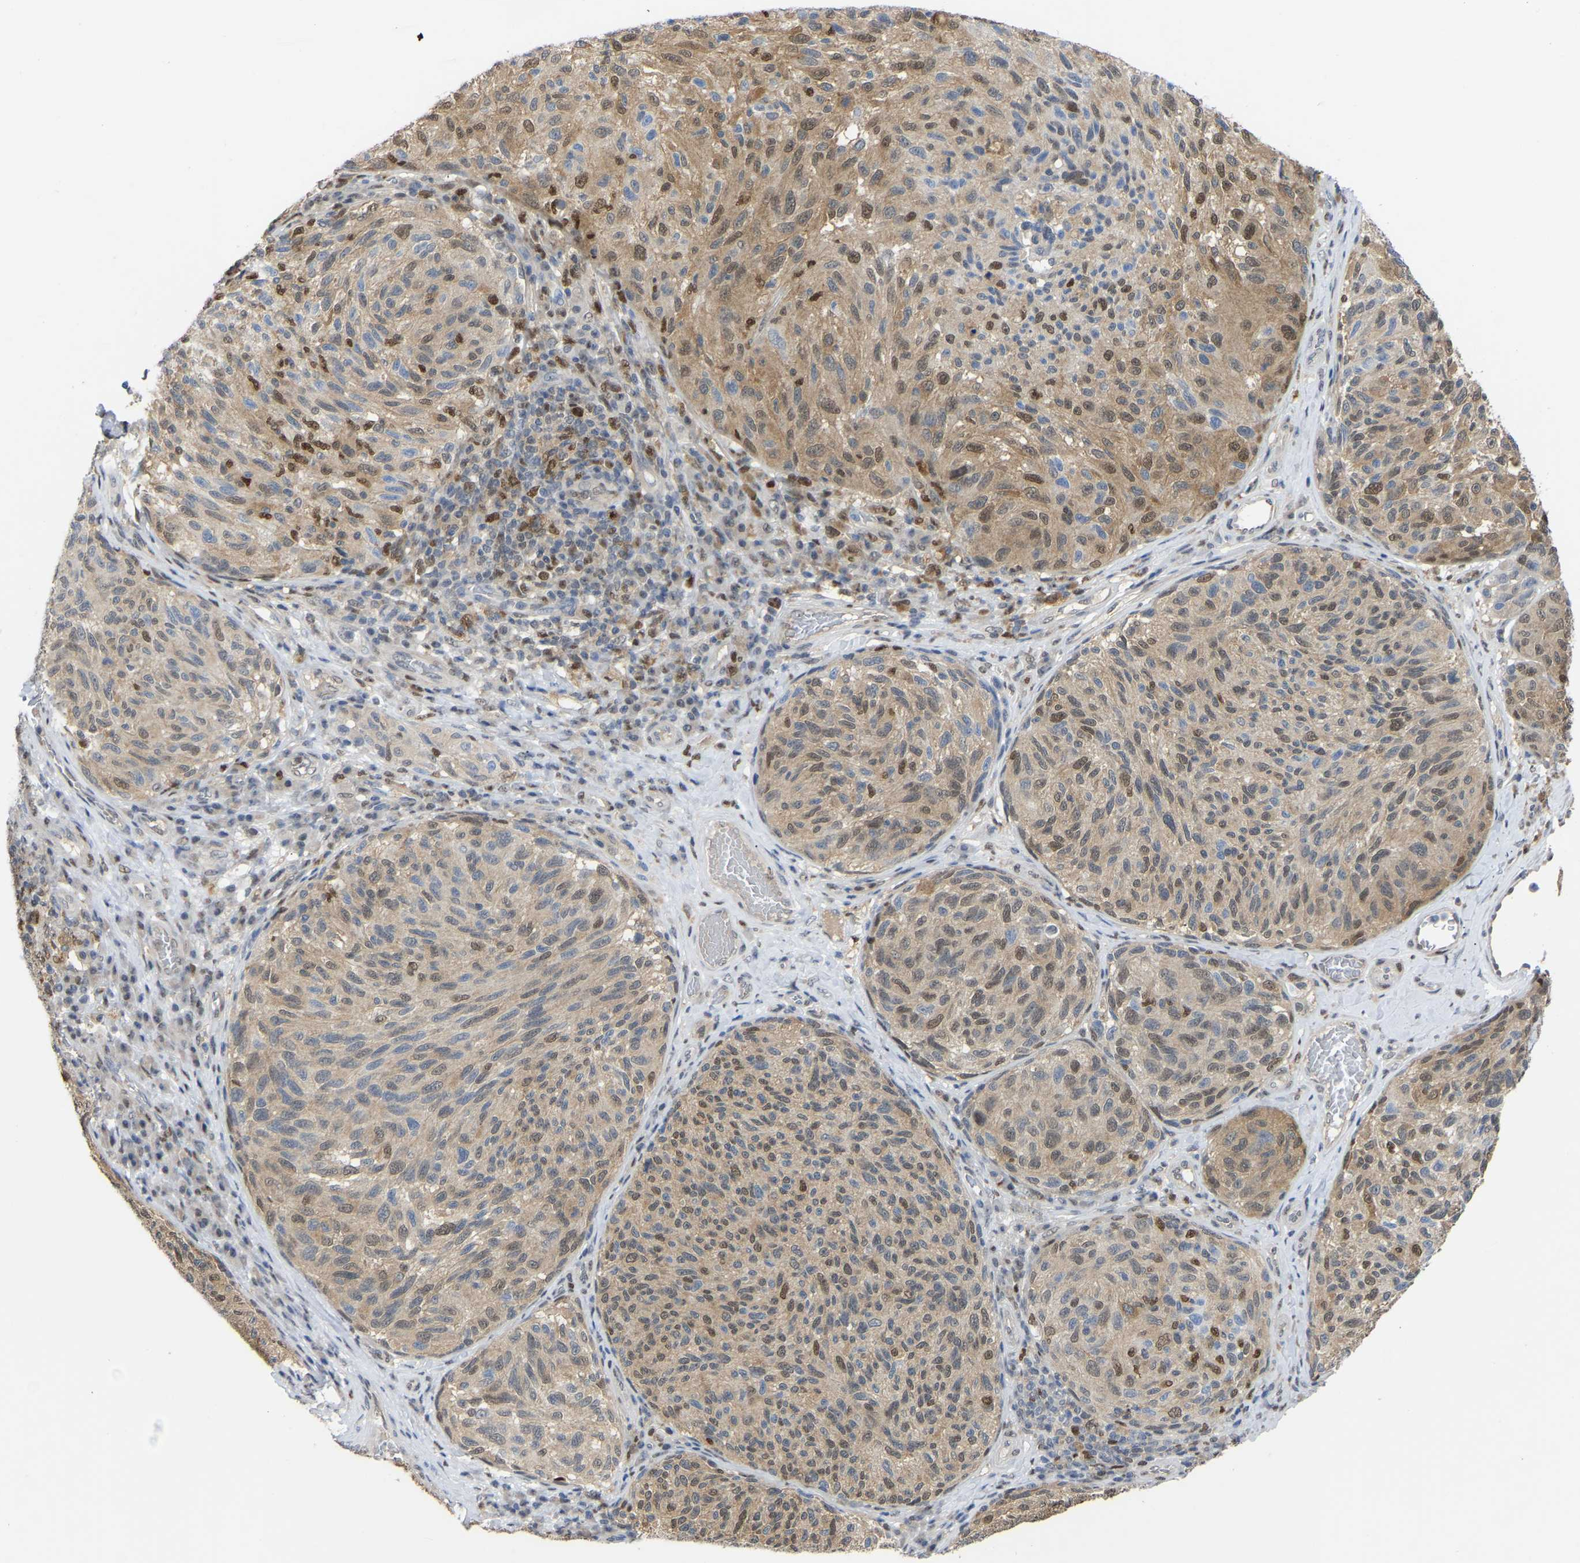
{"staining": {"intensity": "moderate", "quantity": ">75%", "location": "cytoplasmic/membranous,nuclear"}, "tissue": "melanoma", "cell_type": "Tumor cells", "image_type": "cancer", "snomed": [{"axis": "morphology", "description": "Malignant melanoma, NOS"}, {"axis": "topography", "description": "Skin"}], "caption": "Immunohistochemical staining of malignant melanoma exhibits medium levels of moderate cytoplasmic/membranous and nuclear staining in about >75% of tumor cells.", "gene": "KLRG2", "patient": {"sex": "female", "age": 73}}